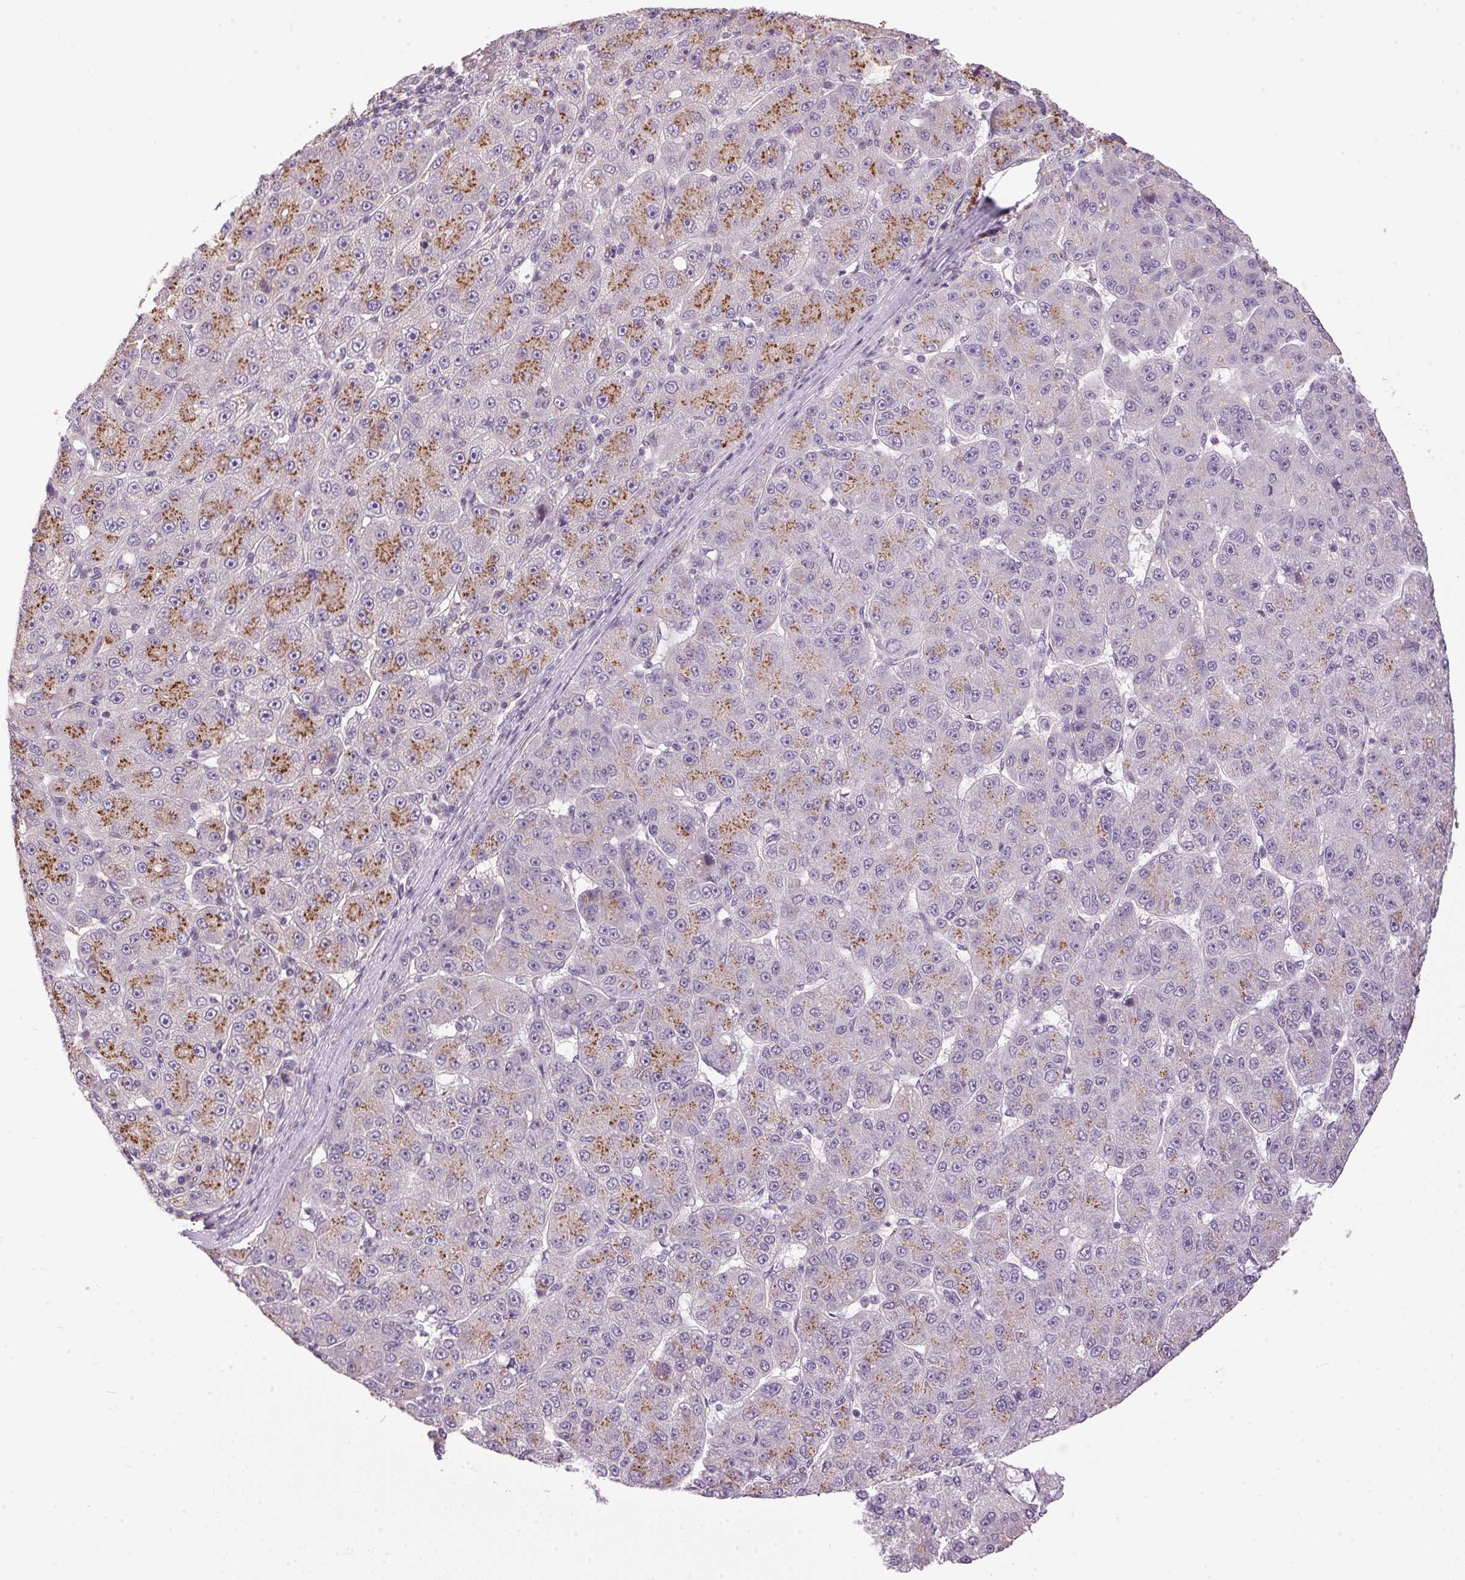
{"staining": {"intensity": "moderate", "quantity": "25%-75%", "location": "cytoplasmic/membranous"}, "tissue": "liver cancer", "cell_type": "Tumor cells", "image_type": "cancer", "snomed": [{"axis": "morphology", "description": "Carcinoma, Hepatocellular, NOS"}, {"axis": "topography", "description": "Liver"}], "caption": "Brown immunohistochemical staining in human liver cancer reveals moderate cytoplasmic/membranous staining in approximately 25%-75% of tumor cells.", "gene": "GOLPH3", "patient": {"sex": "male", "age": 67}}